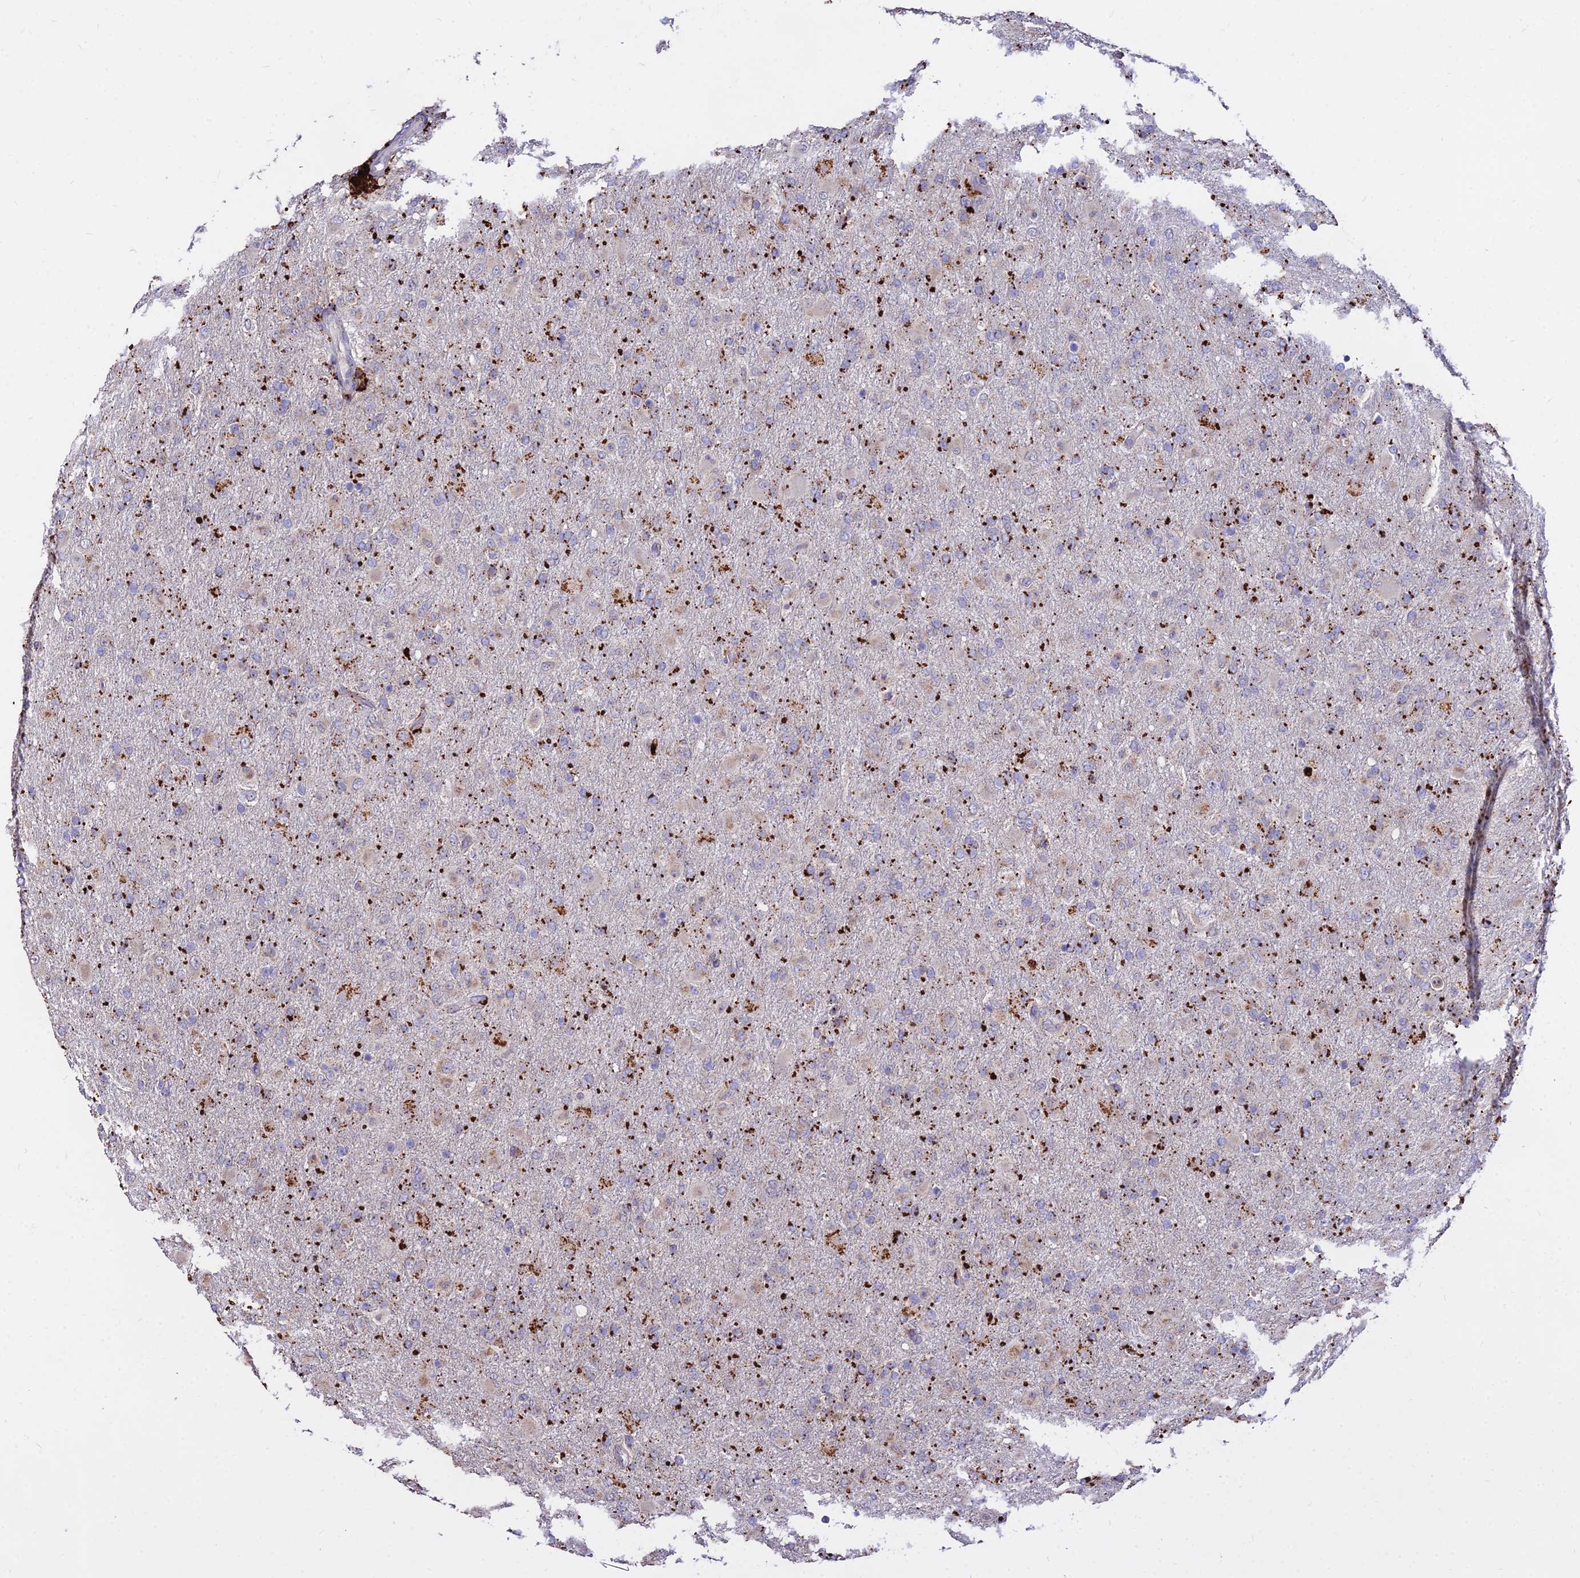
{"staining": {"intensity": "moderate", "quantity": "25%-75%", "location": "cytoplasmic/membranous"}, "tissue": "glioma", "cell_type": "Tumor cells", "image_type": "cancer", "snomed": [{"axis": "morphology", "description": "Glioma, malignant, Low grade"}, {"axis": "topography", "description": "Brain"}], "caption": "Malignant low-grade glioma stained with immunohistochemistry demonstrates moderate cytoplasmic/membranous staining in about 25%-75% of tumor cells.", "gene": "PNLIPRP3", "patient": {"sex": "male", "age": 65}}